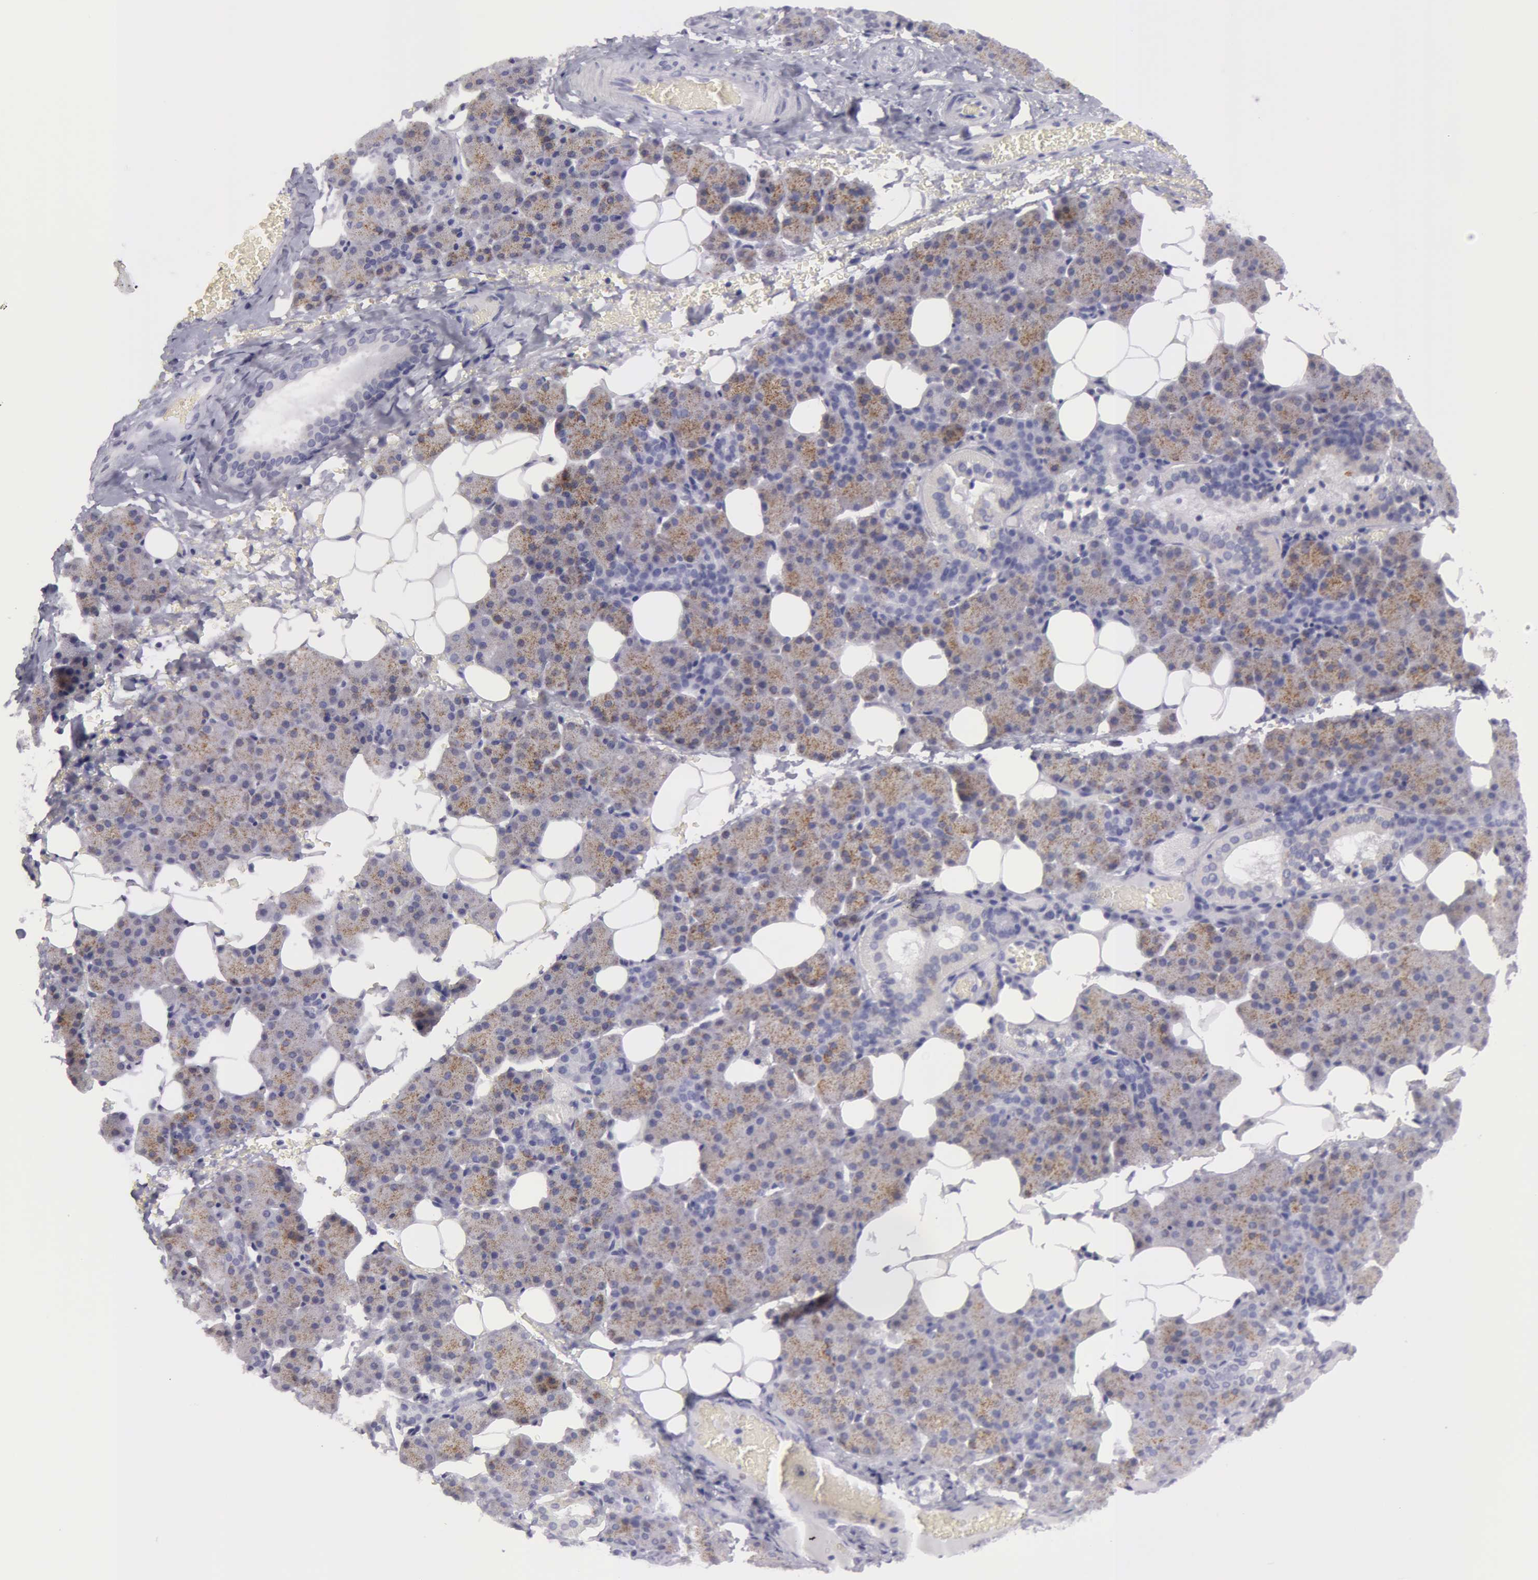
{"staining": {"intensity": "weak", "quantity": "<25%", "location": "cytoplasmic/membranous"}, "tissue": "salivary gland", "cell_type": "Glandular cells", "image_type": "normal", "snomed": [{"axis": "morphology", "description": "Normal tissue, NOS"}, {"axis": "topography", "description": "Lymph node"}, {"axis": "topography", "description": "Salivary gland"}], "caption": "Immunohistochemistry (IHC) micrograph of benign salivary gland: salivary gland stained with DAB shows no significant protein expression in glandular cells.", "gene": "AMACR", "patient": {"sex": "male", "age": 8}}